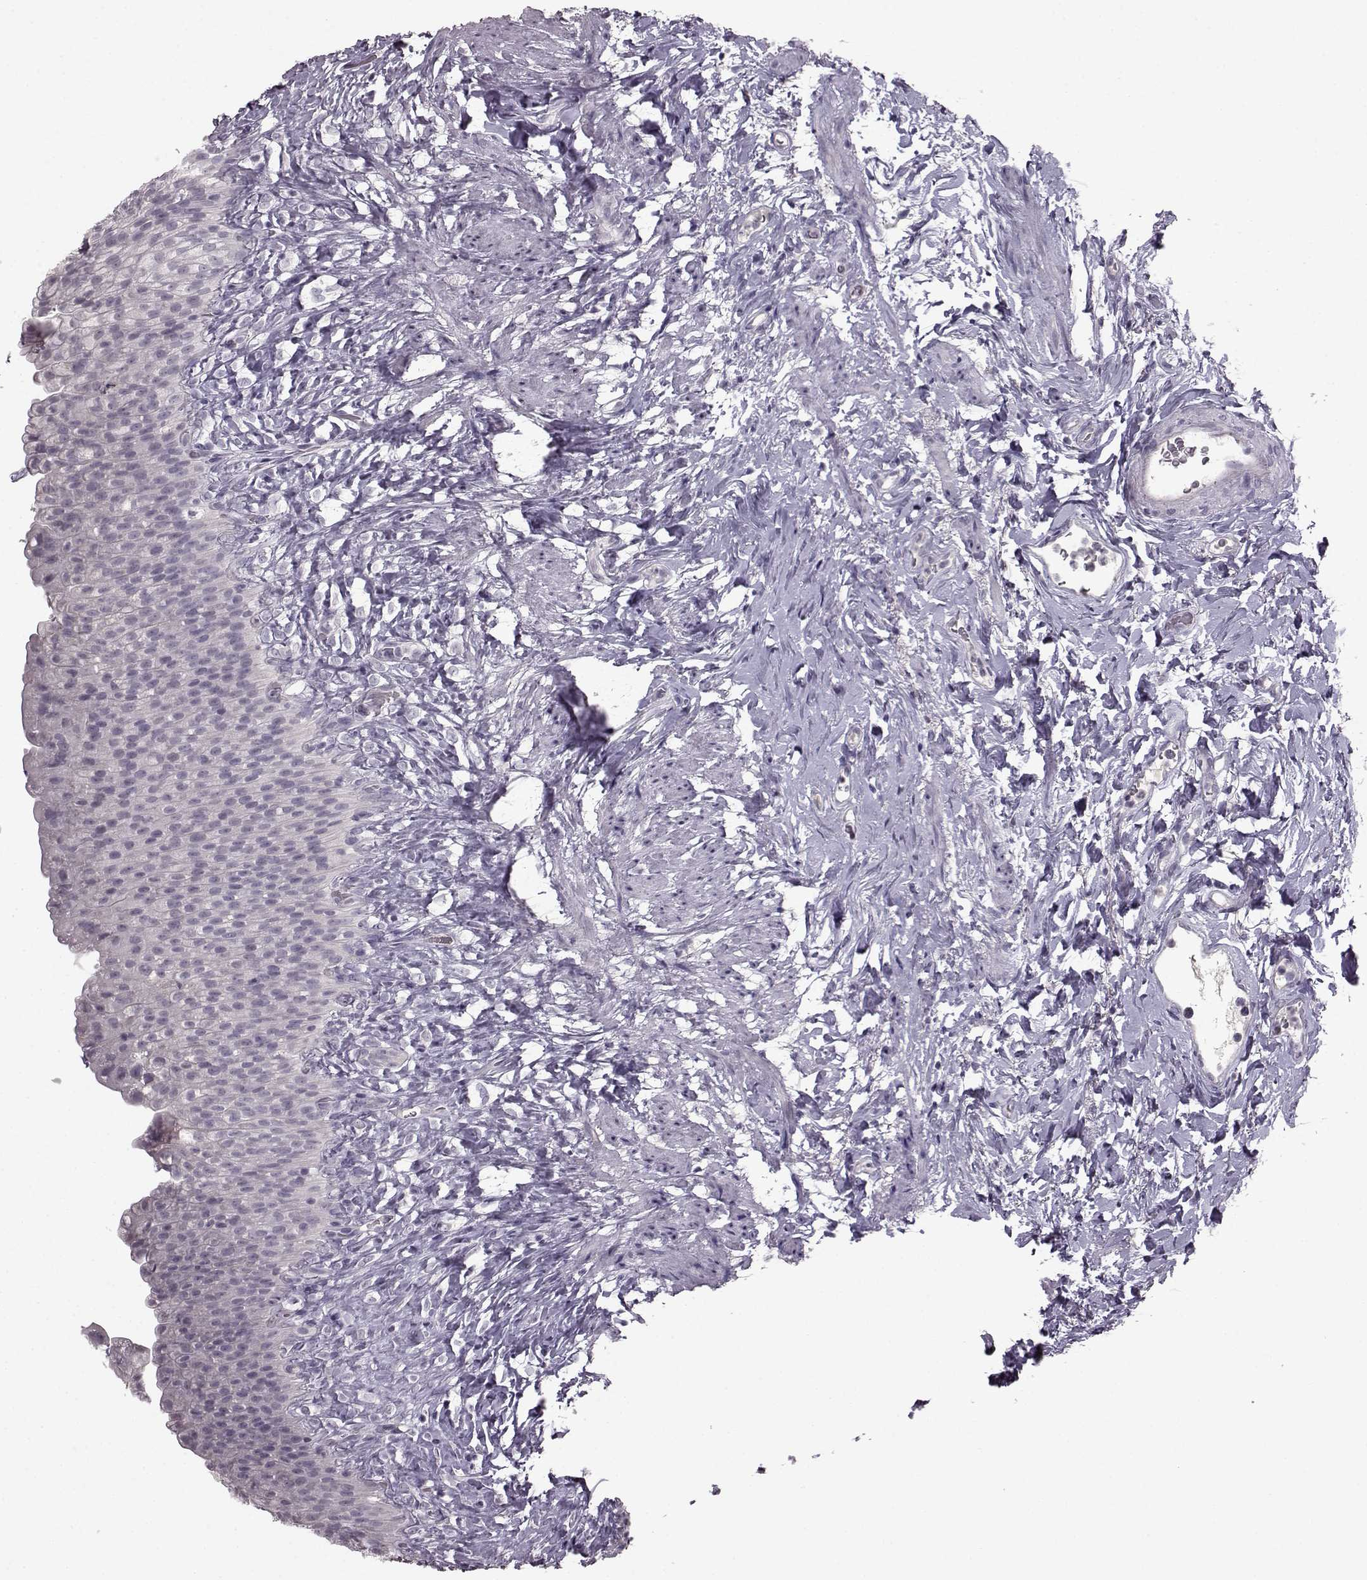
{"staining": {"intensity": "negative", "quantity": "none", "location": "none"}, "tissue": "urinary bladder", "cell_type": "Urothelial cells", "image_type": "normal", "snomed": [{"axis": "morphology", "description": "Normal tissue, NOS"}, {"axis": "topography", "description": "Urinary bladder"}], "caption": "DAB (3,3'-diaminobenzidine) immunohistochemical staining of normal urinary bladder shows no significant positivity in urothelial cells.", "gene": "LHB", "patient": {"sex": "male", "age": 76}}